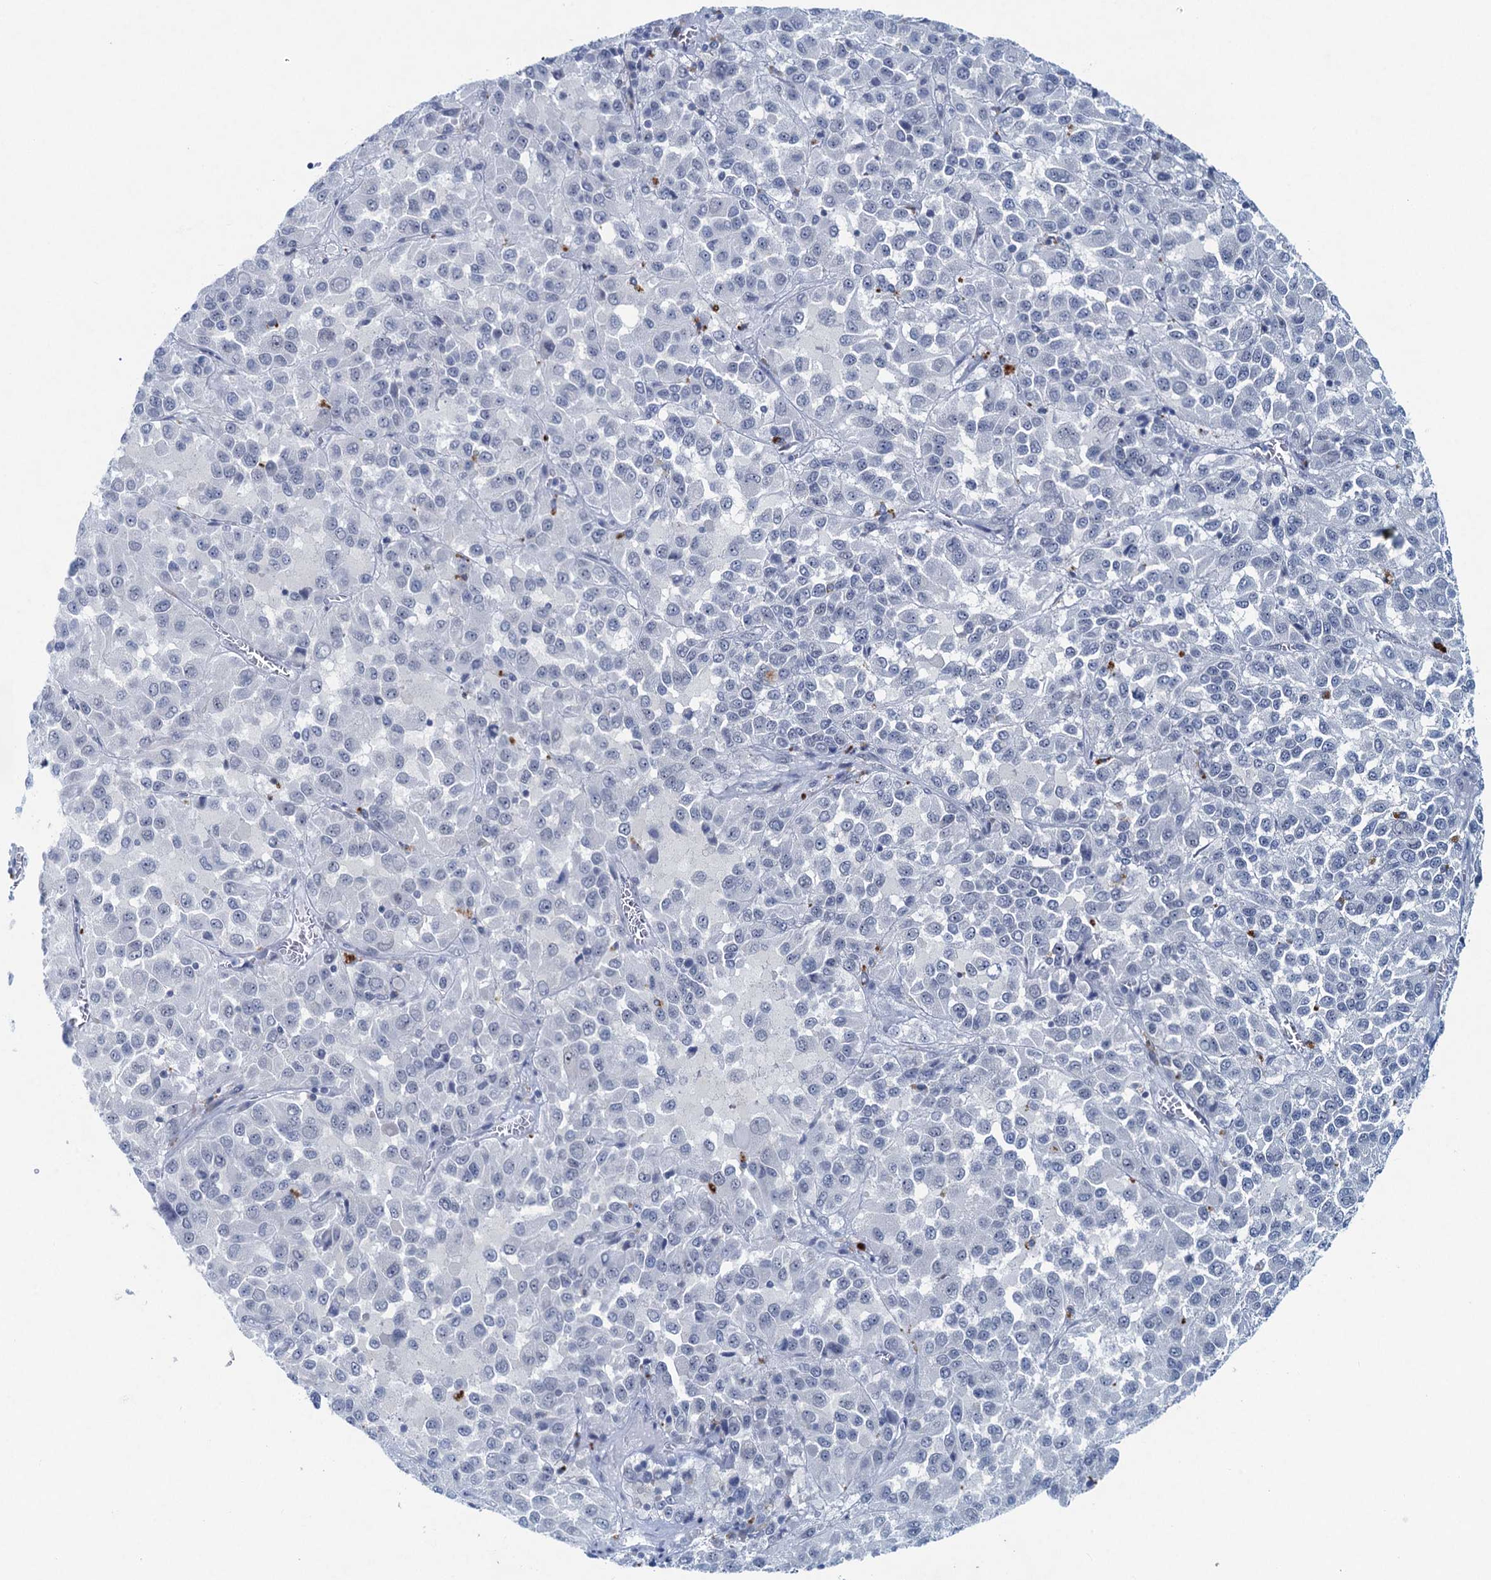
{"staining": {"intensity": "negative", "quantity": "none", "location": "none"}, "tissue": "melanoma", "cell_type": "Tumor cells", "image_type": "cancer", "snomed": [{"axis": "morphology", "description": "Malignant melanoma, Metastatic site"}, {"axis": "topography", "description": "Lung"}], "caption": "The image shows no staining of tumor cells in melanoma.", "gene": "HAPSTR1", "patient": {"sex": "male", "age": 64}}